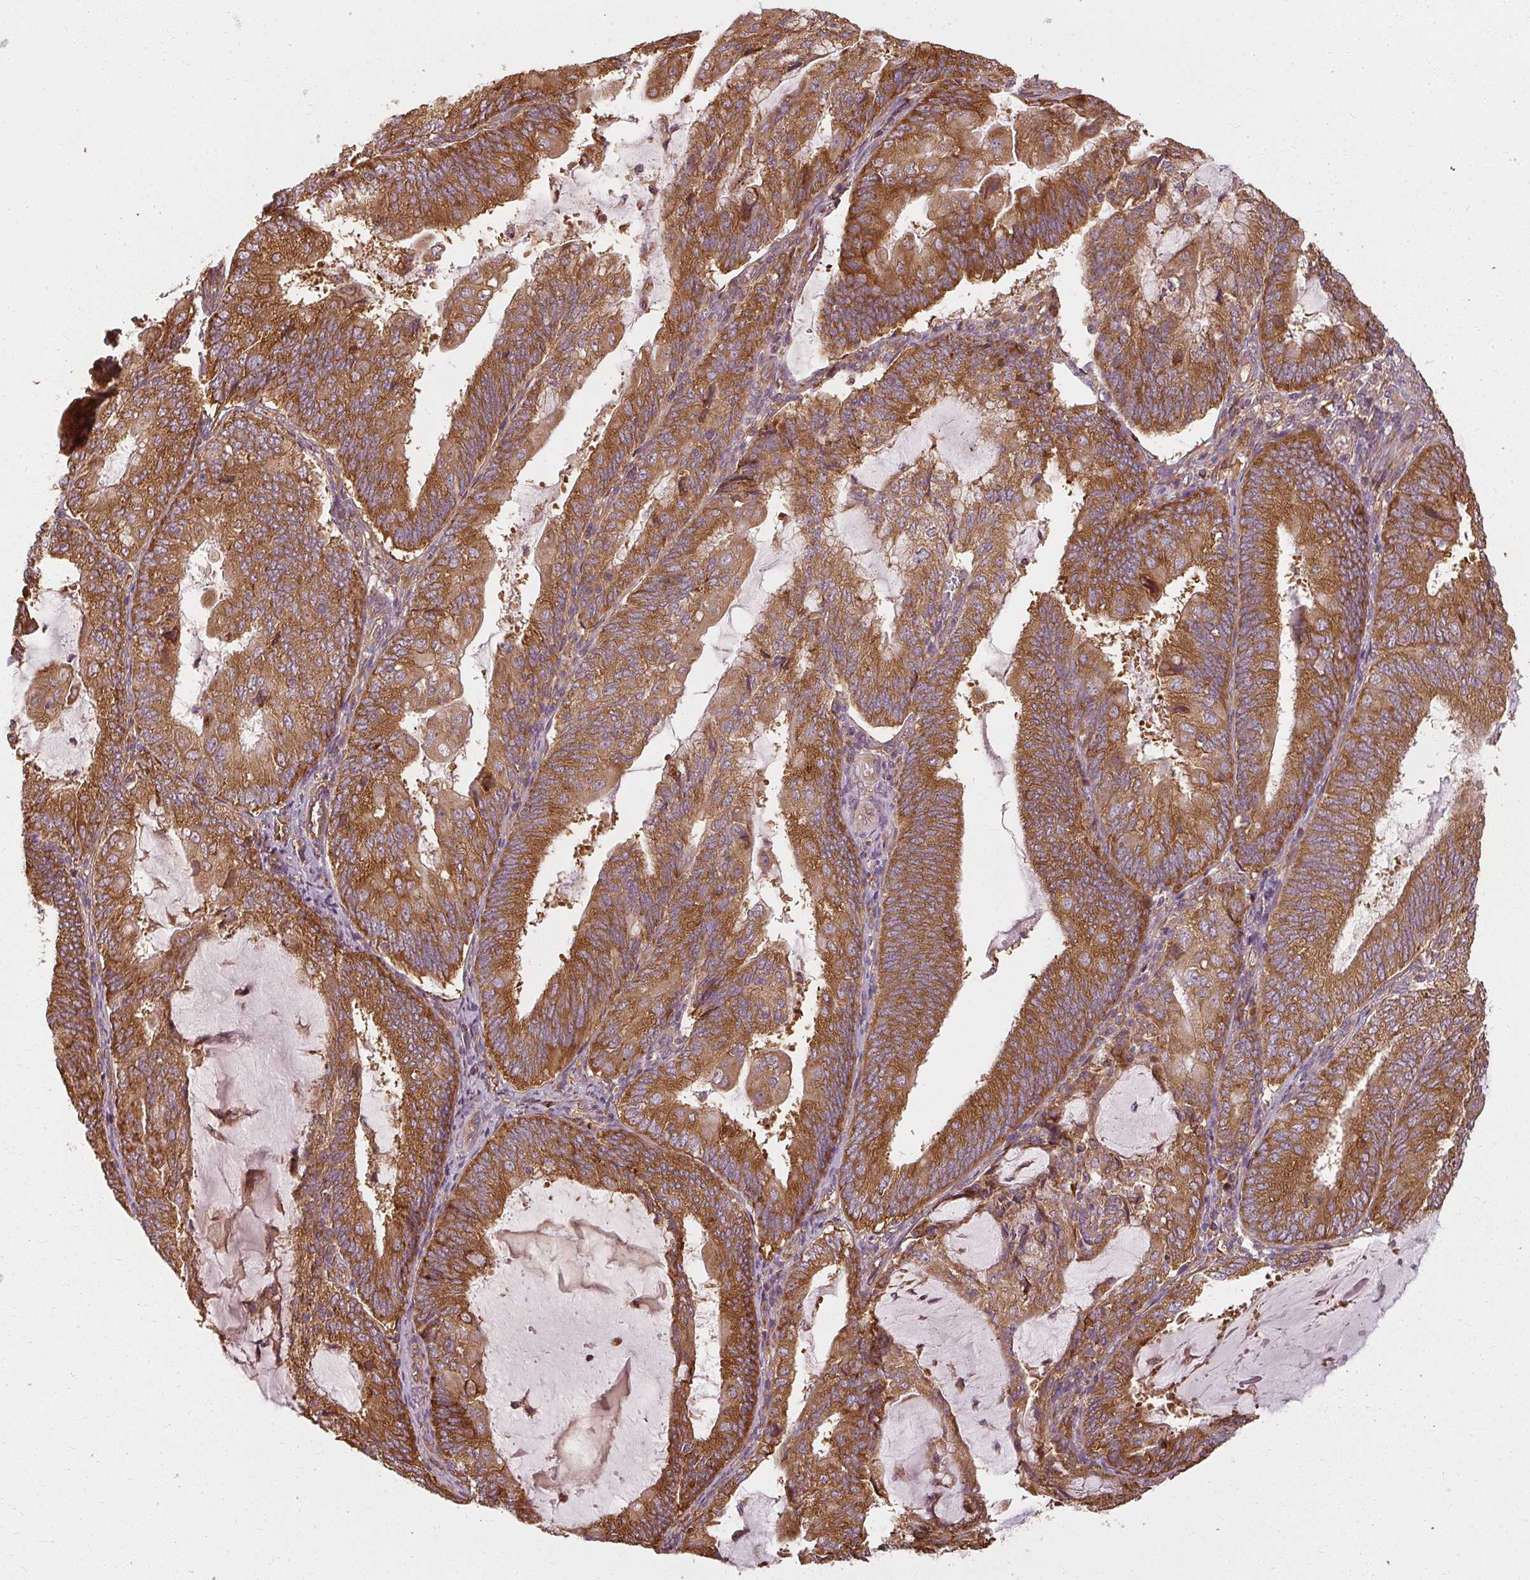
{"staining": {"intensity": "strong", "quantity": ">75%", "location": "cytoplasmic/membranous"}, "tissue": "endometrial cancer", "cell_type": "Tumor cells", "image_type": "cancer", "snomed": [{"axis": "morphology", "description": "Adenocarcinoma, NOS"}, {"axis": "topography", "description": "Endometrium"}], "caption": "Adenocarcinoma (endometrial) stained with DAB (3,3'-diaminobenzidine) IHC shows high levels of strong cytoplasmic/membranous staining in approximately >75% of tumor cells. (DAB IHC with brightfield microscopy, high magnification).", "gene": "RPL24", "patient": {"sex": "female", "age": 81}}